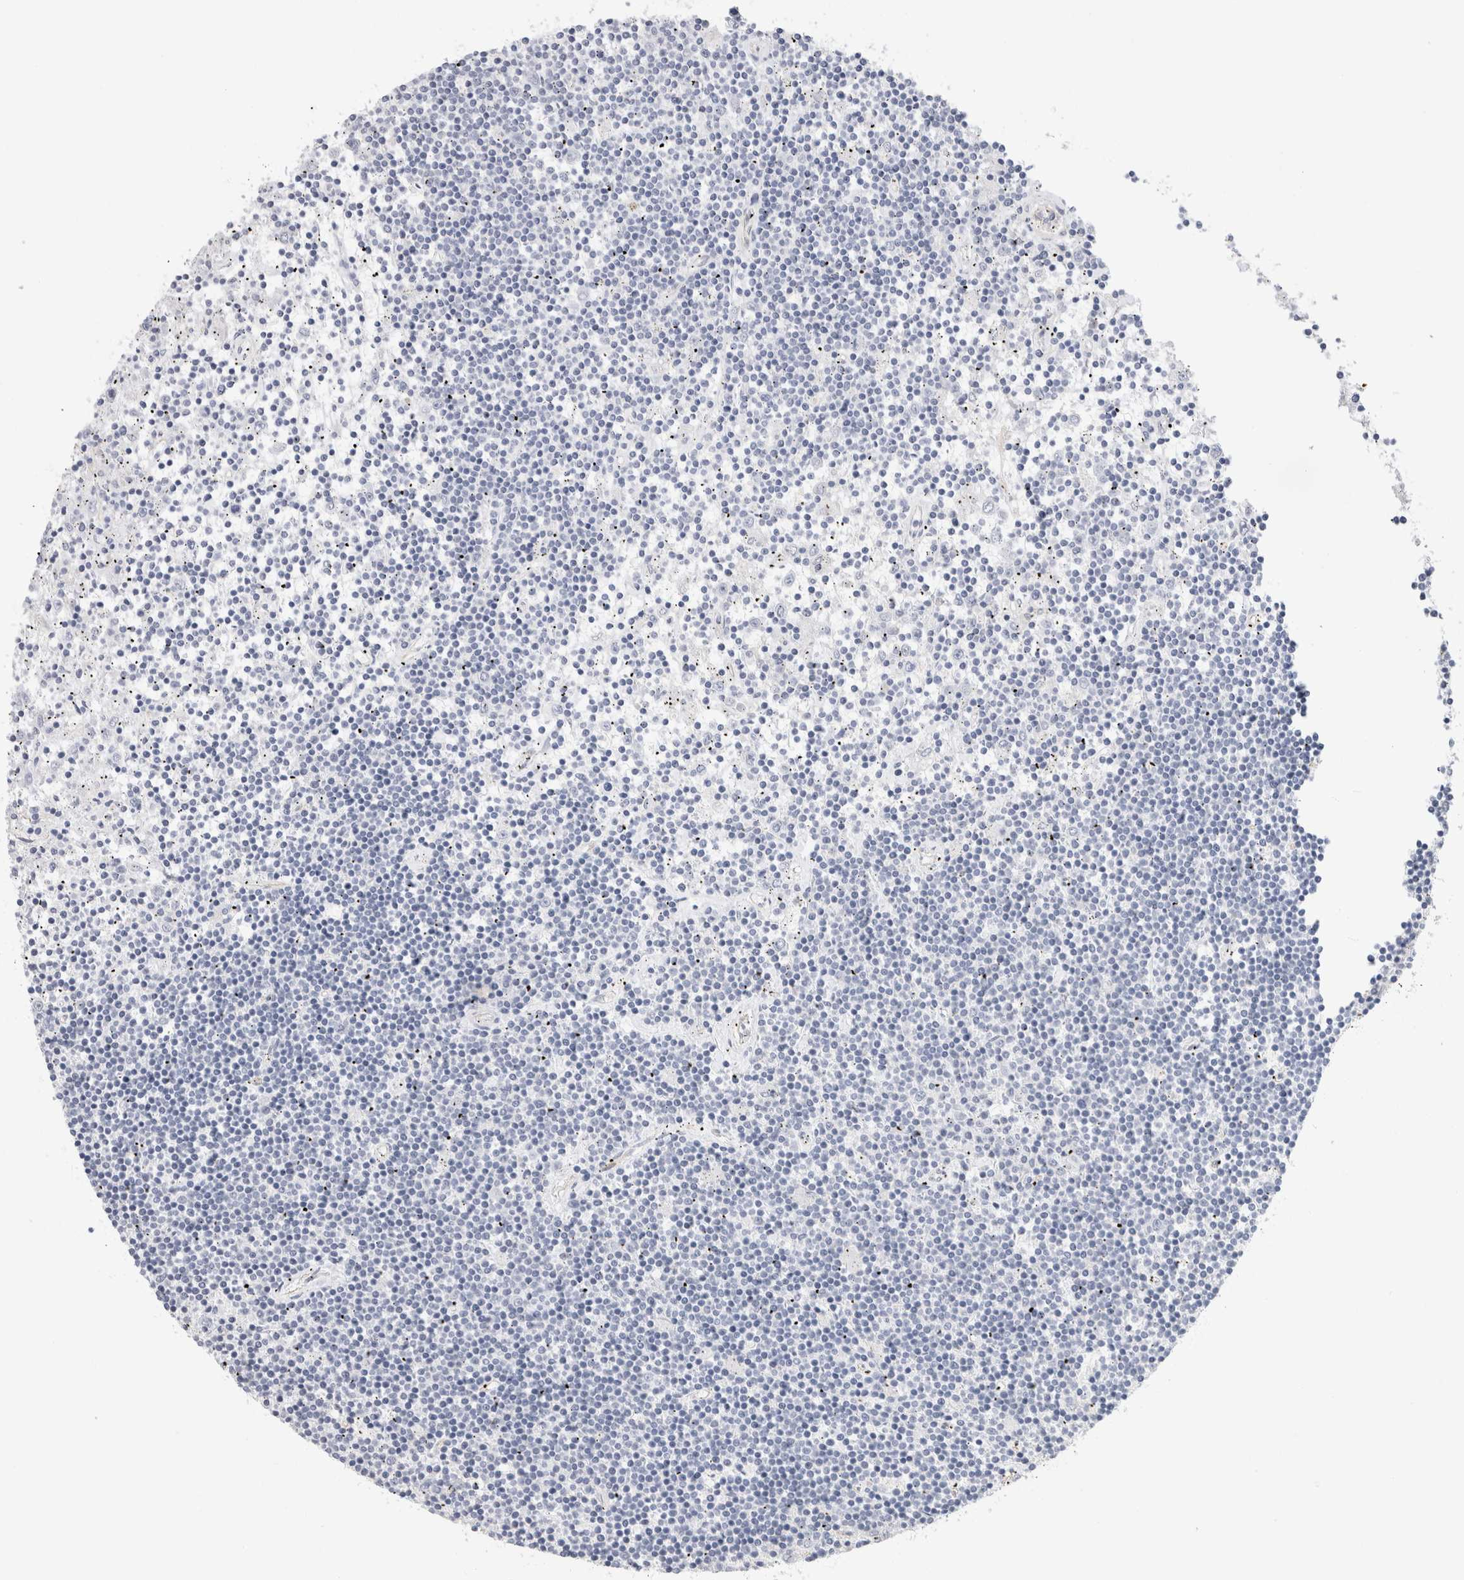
{"staining": {"intensity": "negative", "quantity": "none", "location": "none"}, "tissue": "lymphoma", "cell_type": "Tumor cells", "image_type": "cancer", "snomed": [{"axis": "morphology", "description": "Malignant lymphoma, non-Hodgkin's type, Low grade"}, {"axis": "topography", "description": "Spleen"}], "caption": "DAB (3,3'-diaminobenzidine) immunohistochemical staining of human malignant lymphoma, non-Hodgkin's type (low-grade) demonstrates no significant positivity in tumor cells. The staining was performed using DAB to visualize the protein expression in brown, while the nuclei were stained in blue with hematoxylin (Magnification: 20x).", "gene": "AFP", "patient": {"sex": "male", "age": 76}}